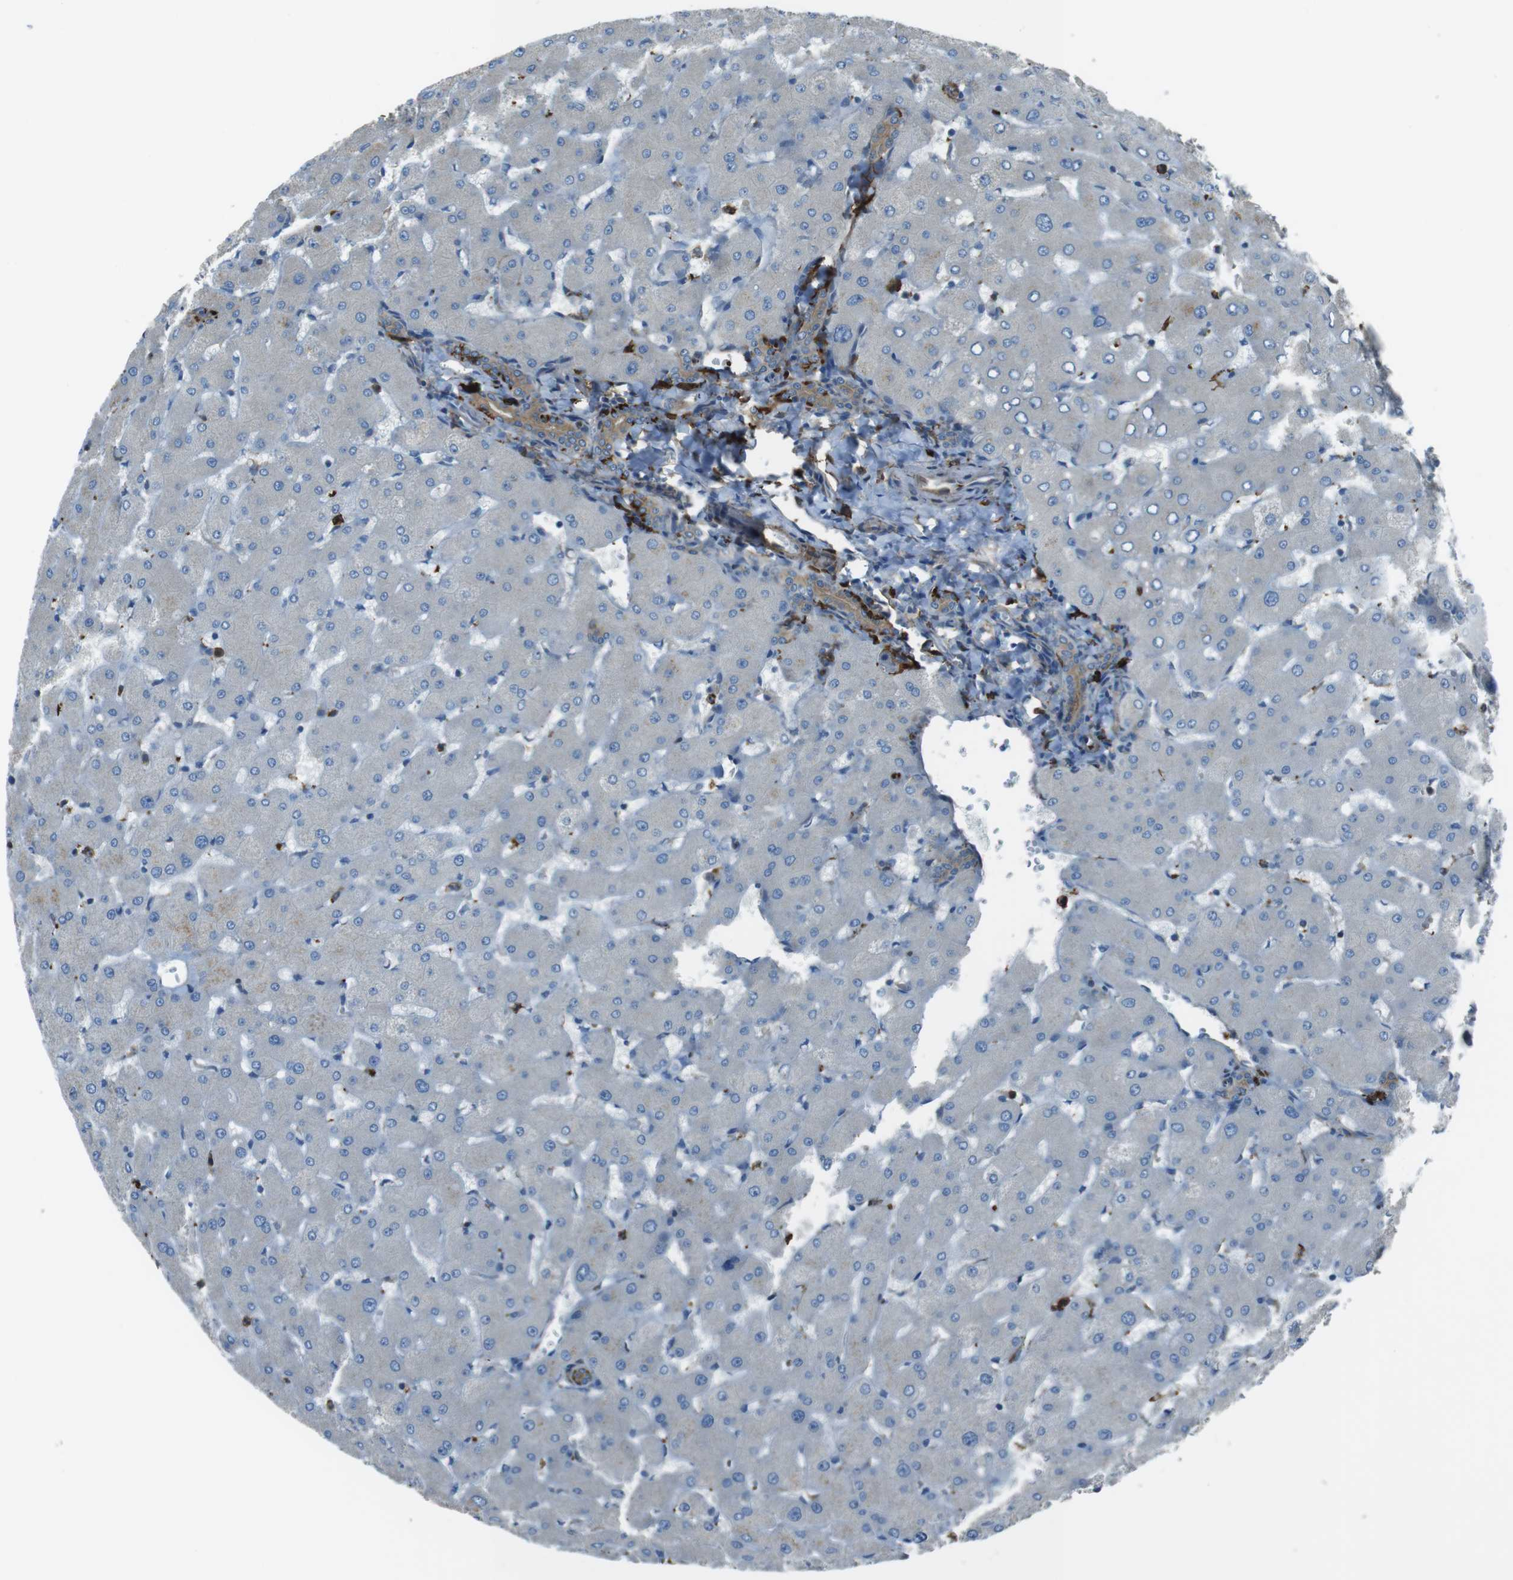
{"staining": {"intensity": "moderate", "quantity": ">75%", "location": "cytoplasmic/membranous"}, "tissue": "liver", "cell_type": "Cholangiocytes", "image_type": "normal", "snomed": [{"axis": "morphology", "description": "Normal tissue, NOS"}, {"axis": "topography", "description": "Liver"}], "caption": "A high-resolution photomicrograph shows IHC staining of unremarkable liver, which demonstrates moderate cytoplasmic/membranous staining in approximately >75% of cholangiocytes.", "gene": "SFT2D1", "patient": {"sex": "female", "age": 63}}